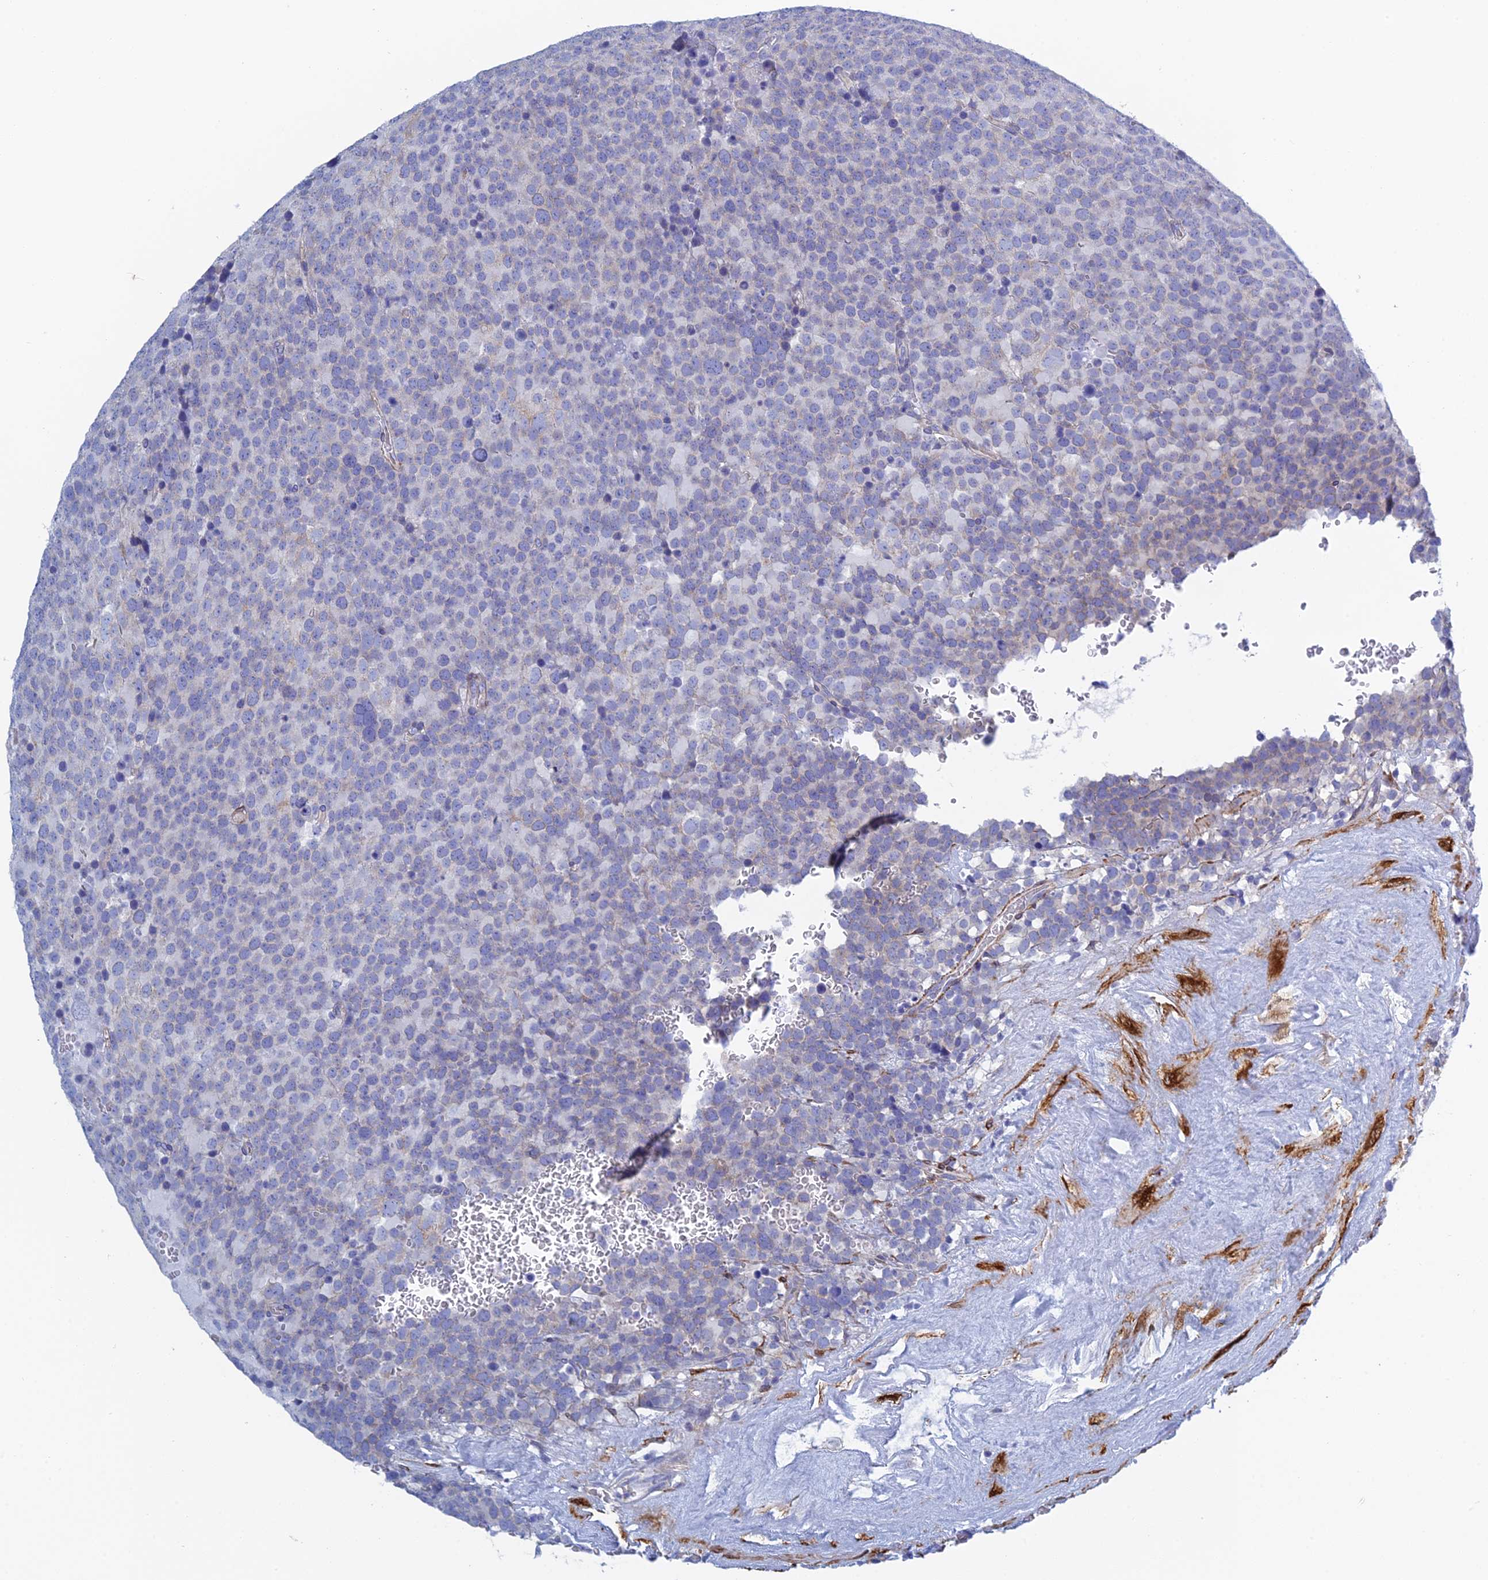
{"staining": {"intensity": "negative", "quantity": "none", "location": "none"}, "tissue": "testis cancer", "cell_type": "Tumor cells", "image_type": "cancer", "snomed": [{"axis": "morphology", "description": "Seminoma, NOS"}, {"axis": "topography", "description": "Testis"}], "caption": "Tumor cells show no significant expression in testis seminoma.", "gene": "PCDHA8", "patient": {"sex": "male", "age": 71}}